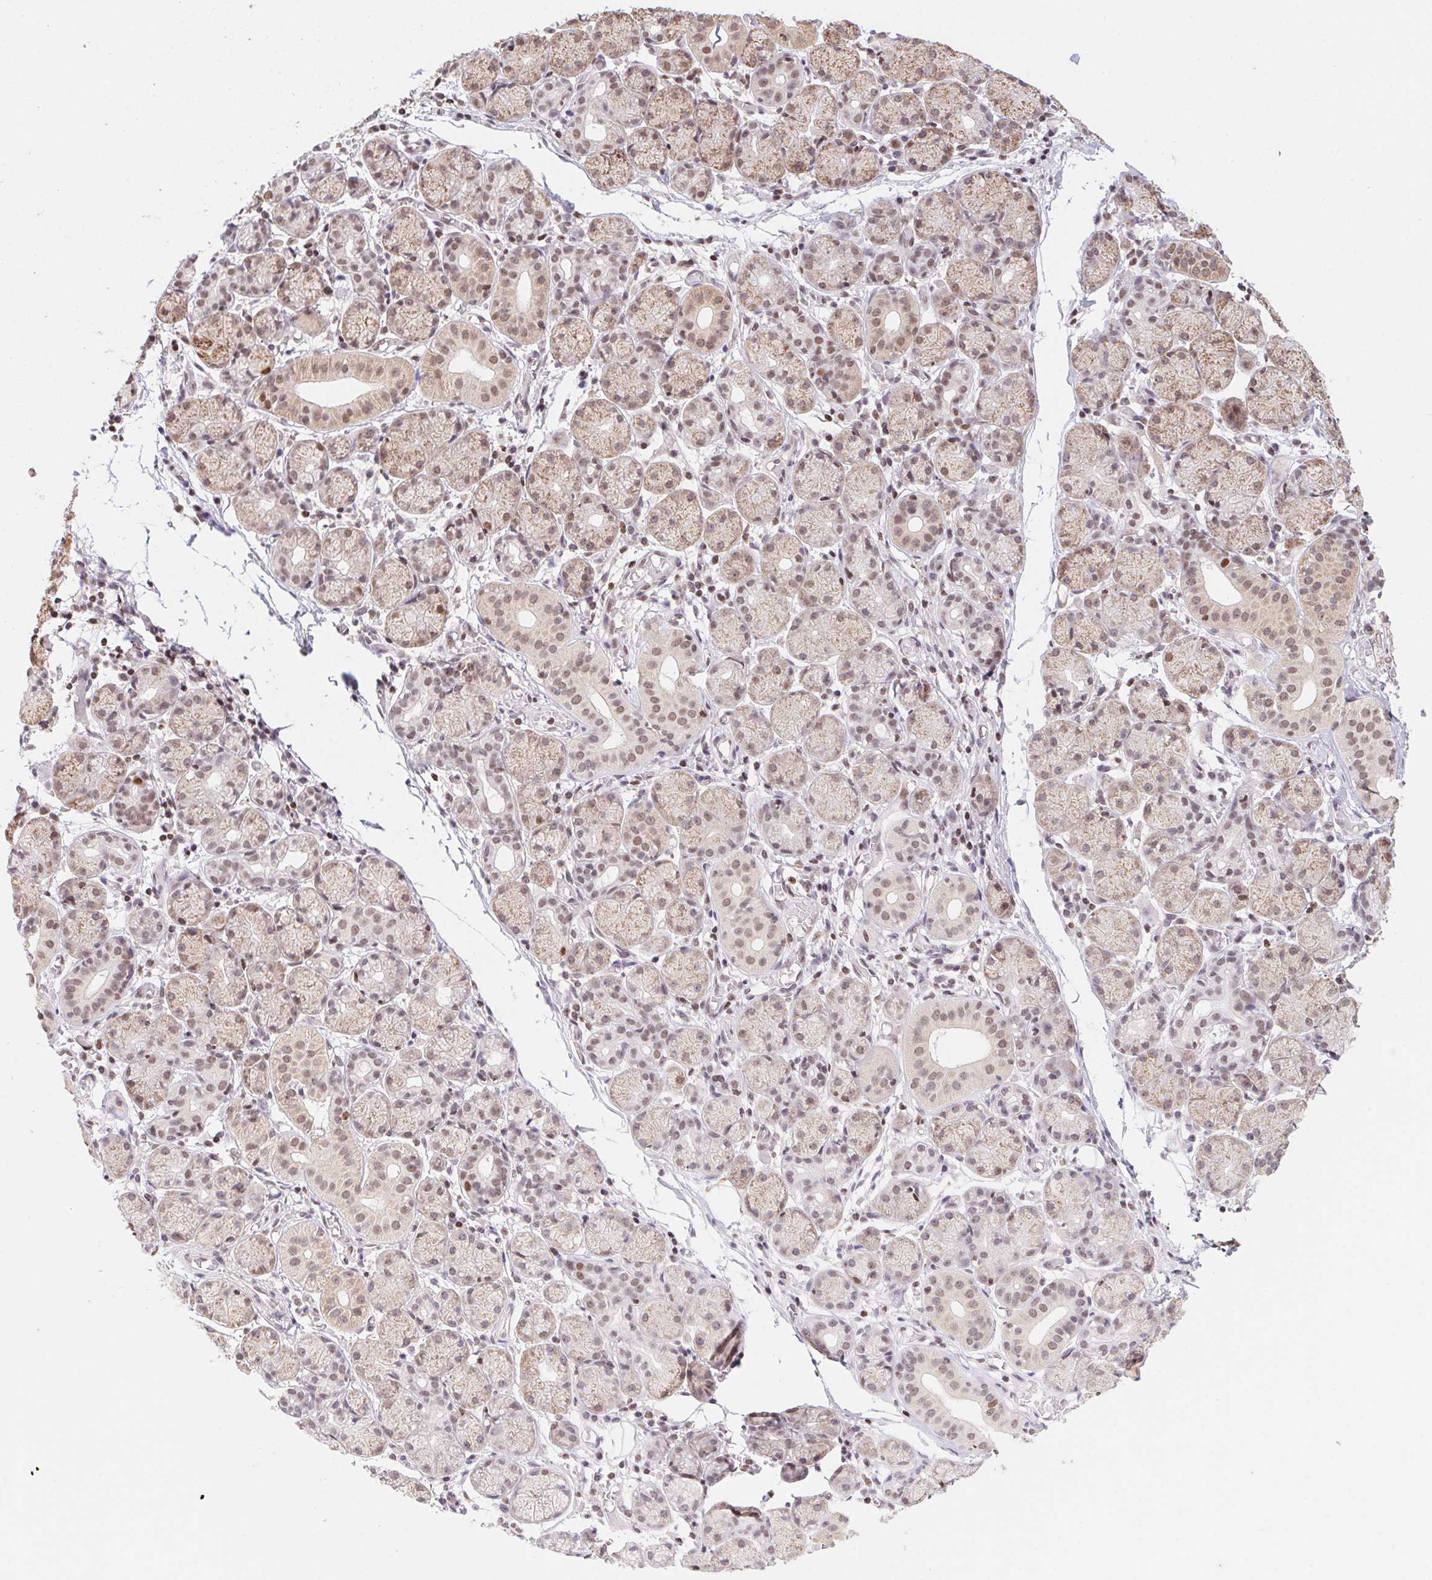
{"staining": {"intensity": "weak", "quantity": "25%-75%", "location": "cytoplasmic/membranous,nuclear"}, "tissue": "salivary gland", "cell_type": "Glandular cells", "image_type": "normal", "snomed": [{"axis": "morphology", "description": "Normal tissue, NOS"}, {"axis": "topography", "description": "Salivary gland"}], "caption": "A photomicrograph showing weak cytoplasmic/membranous,nuclear expression in about 25%-75% of glandular cells in benign salivary gland, as visualized by brown immunohistochemical staining.", "gene": "POLD3", "patient": {"sex": "female", "age": 24}}